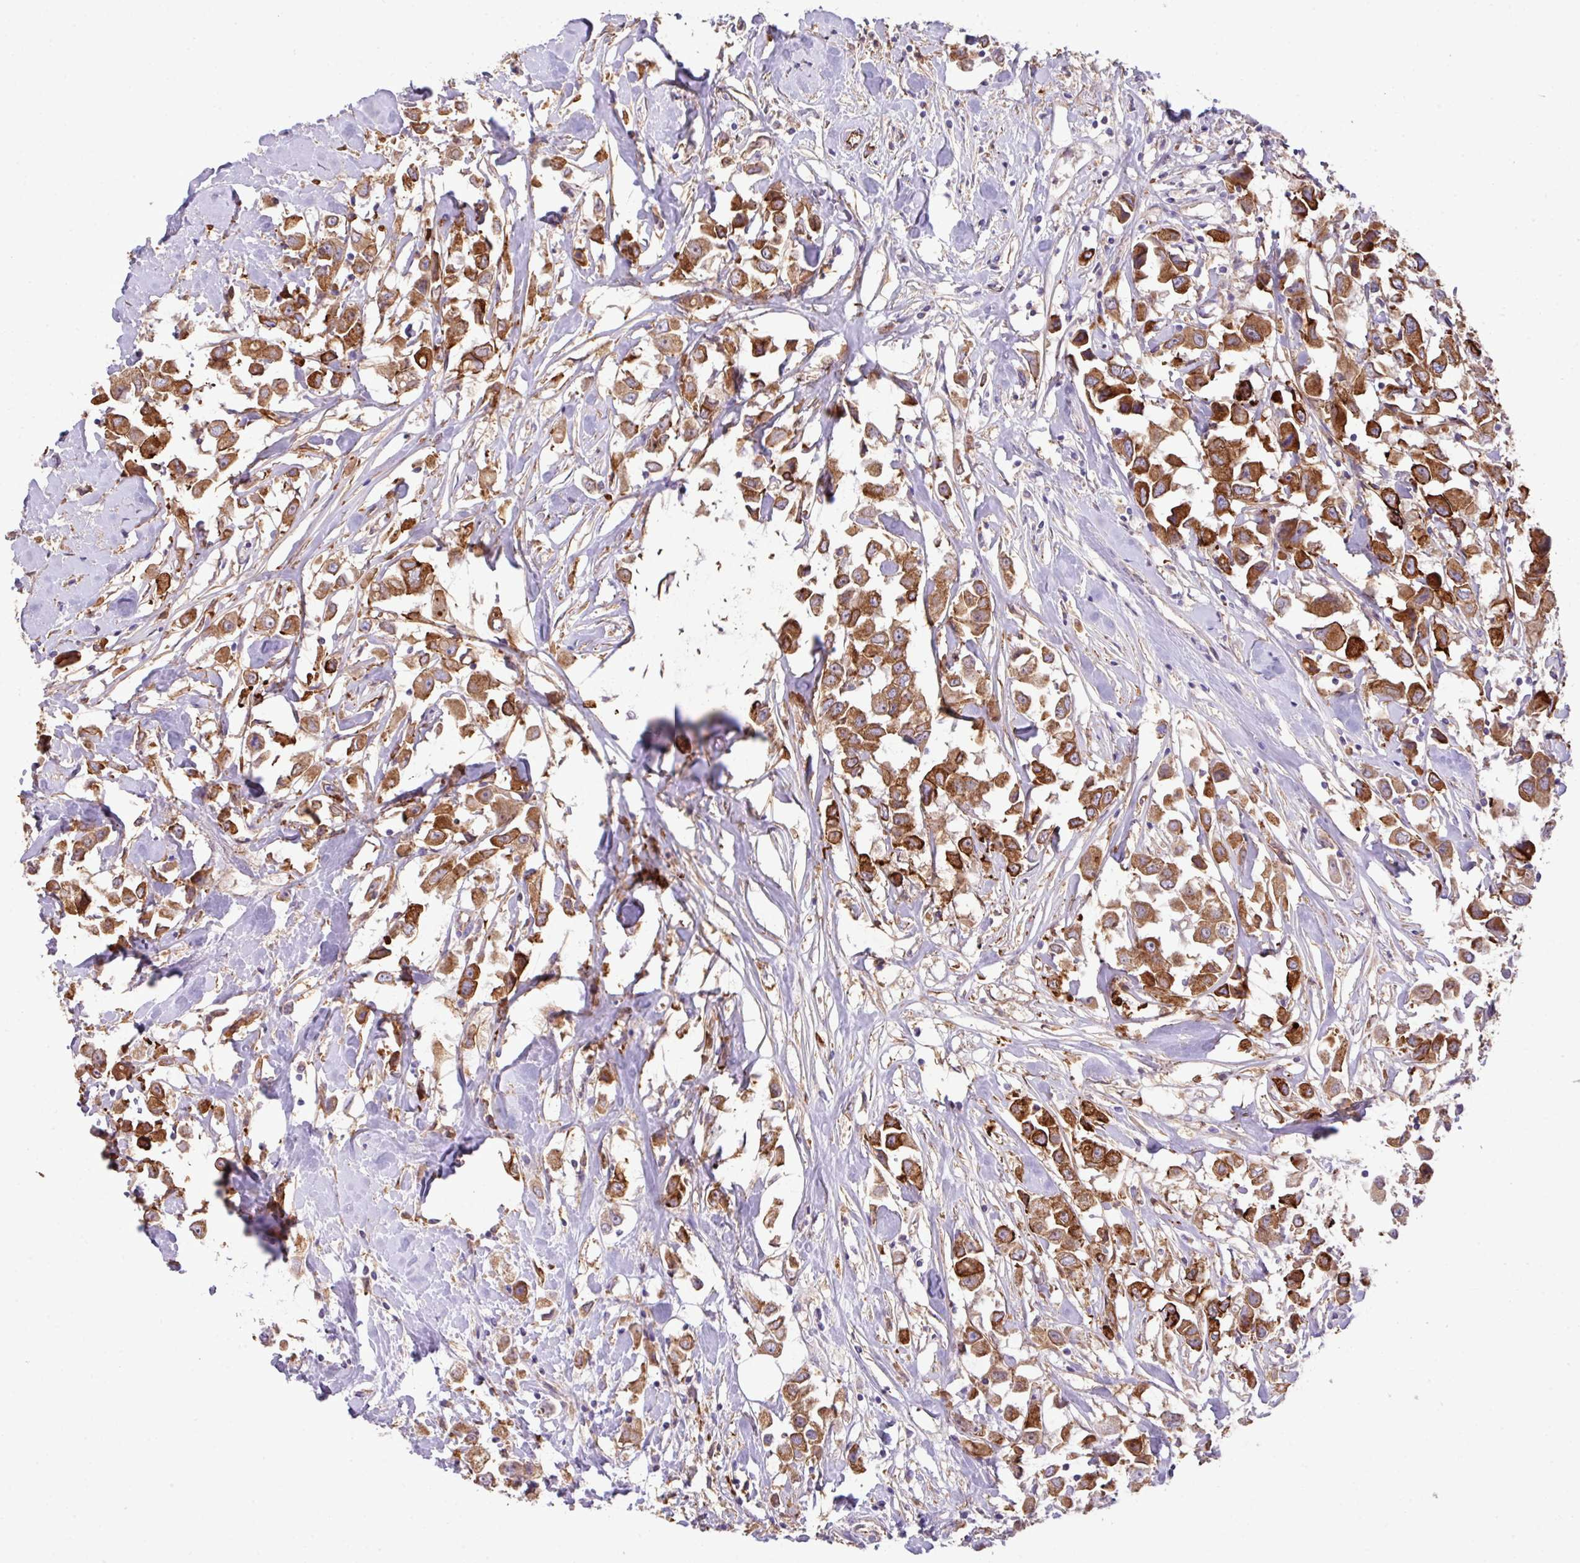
{"staining": {"intensity": "strong", "quantity": ">75%", "location": "cytoplasmic/membranous"}, "tissue": "breast cancer", "cell_type": "Tumor cells", "image_type": "cancer", "snomed": [{"axis": "morphology", "description": "Duct carcinoma"}, {"axis": "topography", "description": "Breast"}], "caption": "Protein expression analysis of human breast invasive ductal carcinoma reveals strong cytoplasmic/membranous positivity in about >75% of tumor cells.", "gene": "LRRC53", "patient": {"sex": "female", "age": 61}}